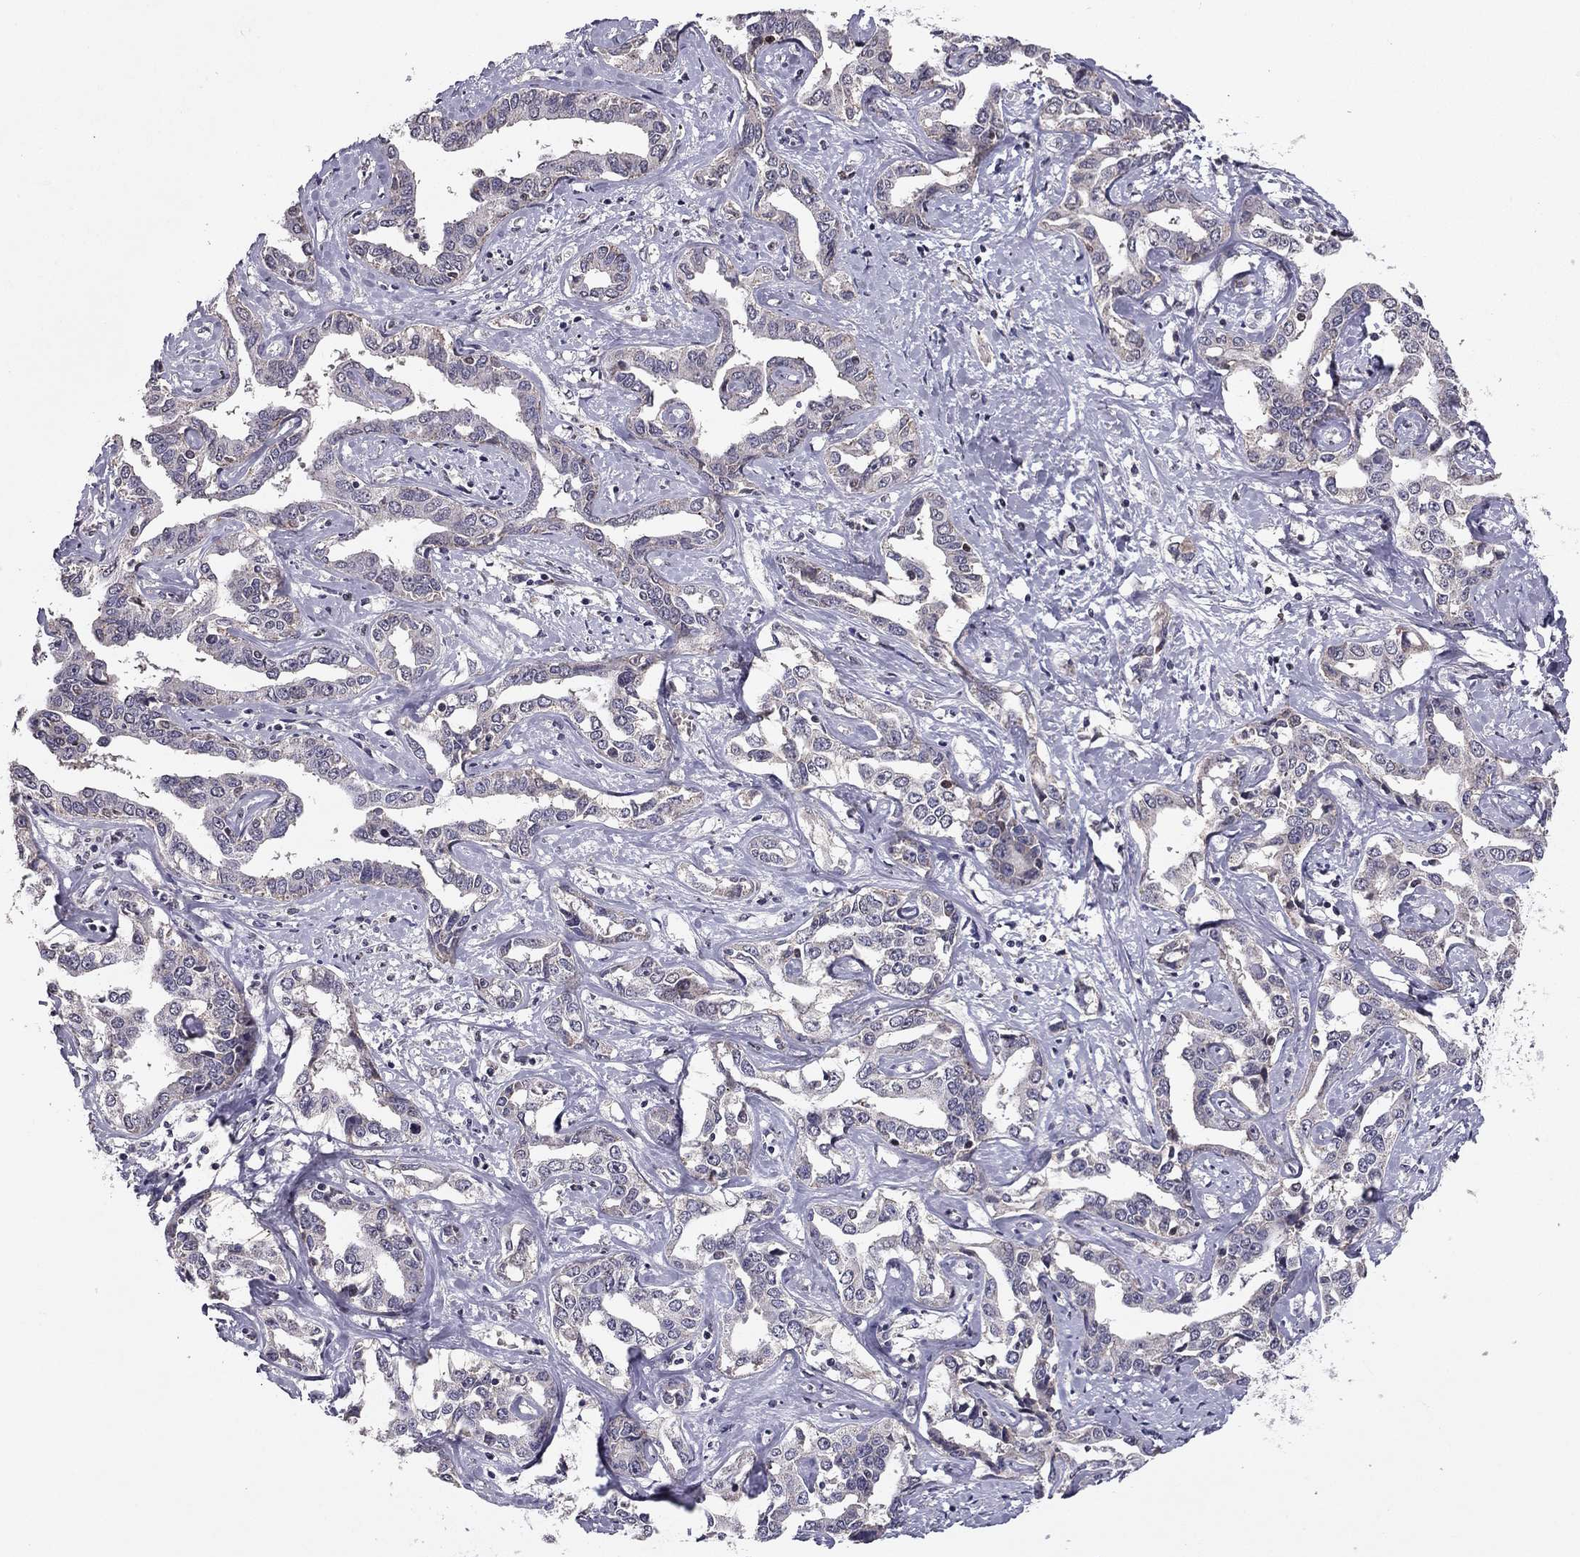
{"staining": {"intensity": "negative", "quantity": "none", "location": "none"}, "tissue": "liver cancer", "cell_type": "Tumor cells", "image_type": "cancer", "snomed": [{"axis": "morphology", "description": "Cholangiocarcinoma"}, {"axis": "topography", "description": "Liver"}], "caption": "Immunohistochemical staining of human cholangiocarcinoma (liver) demonstrates no significant staining in tumor cells. (DAB immunohistochemistry (IHC), high magnification).", "gene": "HCN1", "patient": {"sex": "male", "age": 59}}